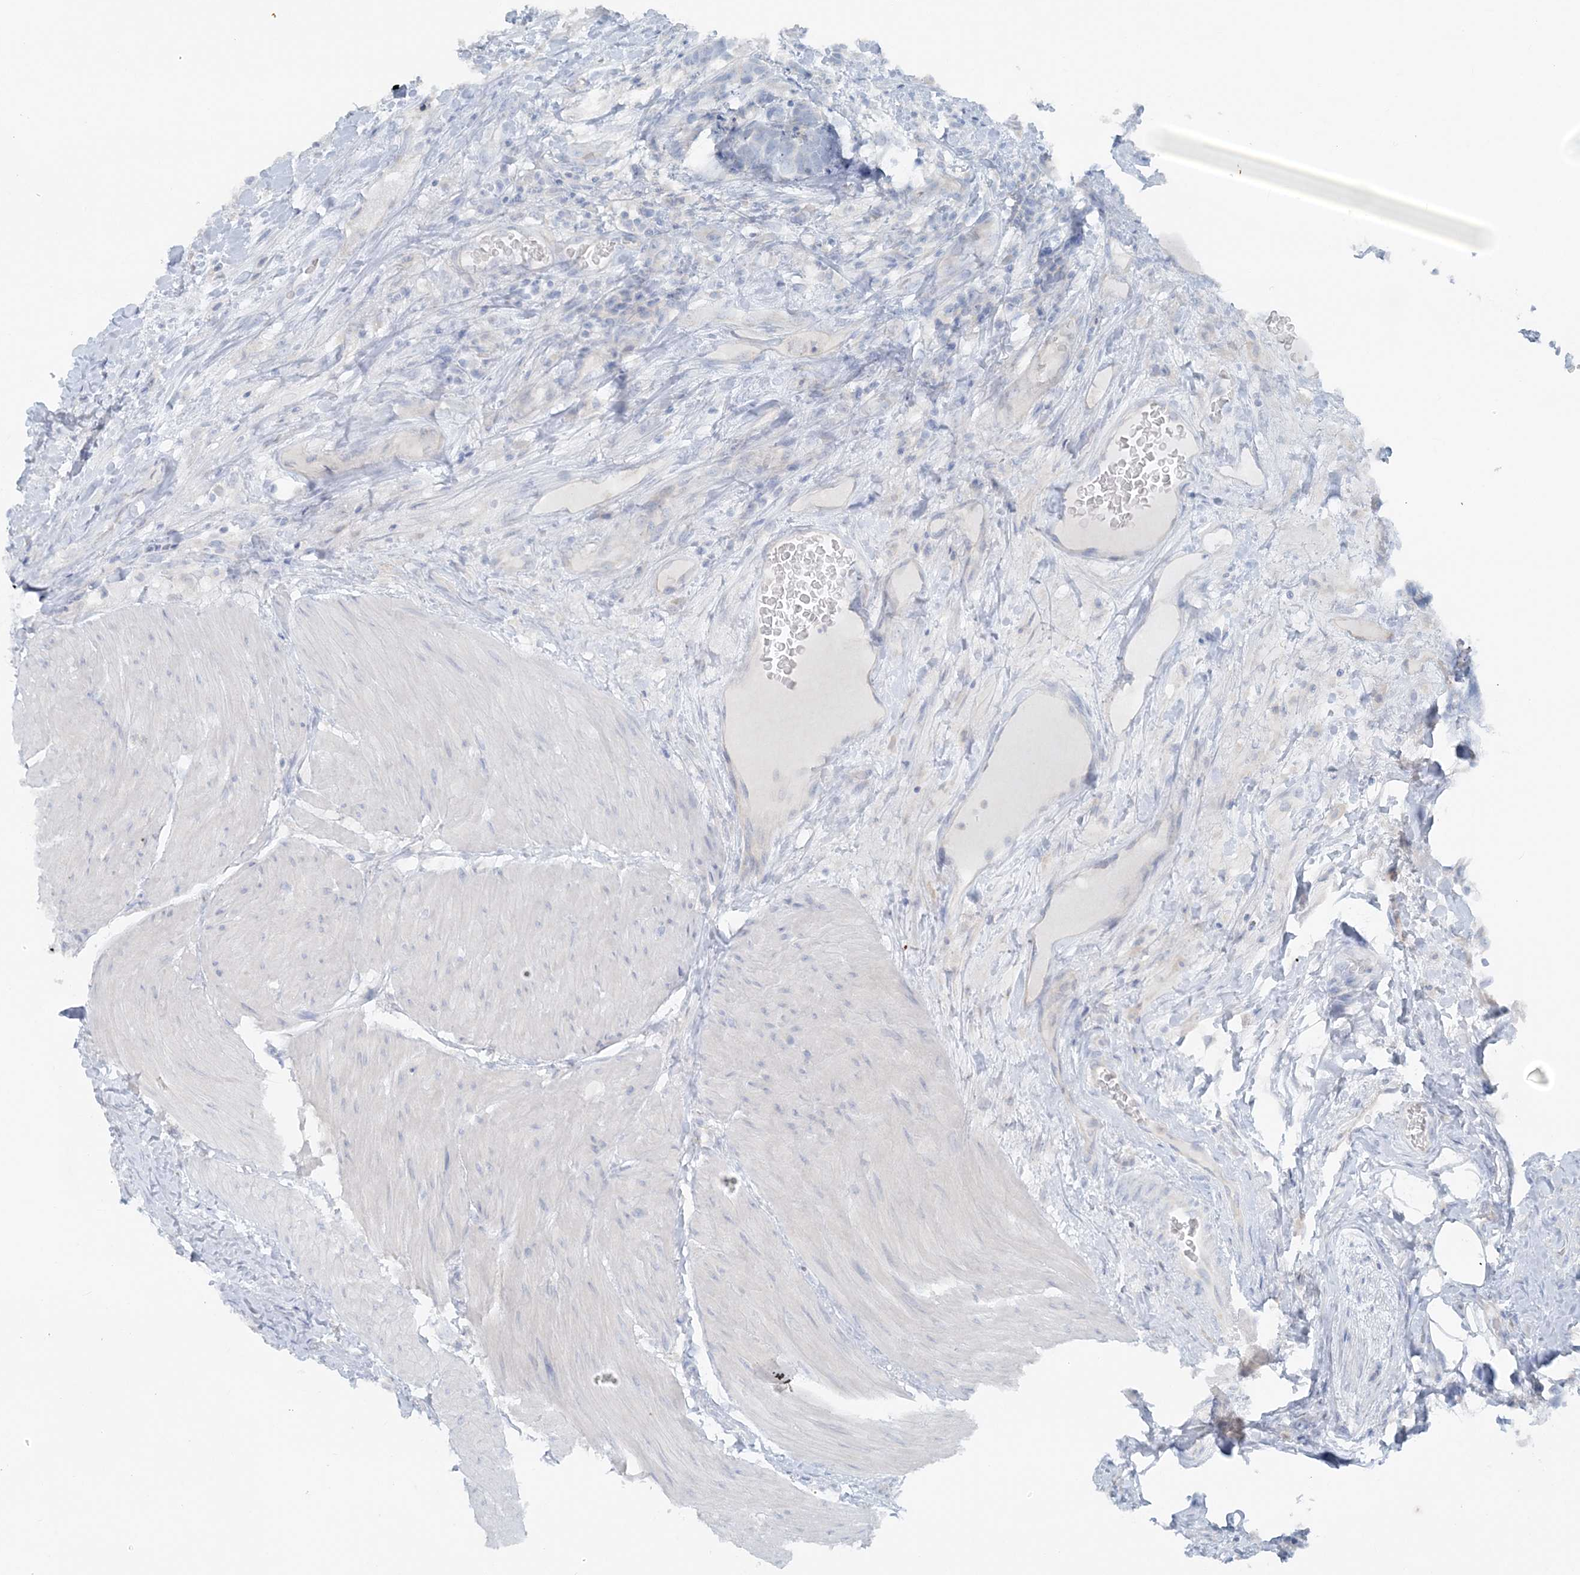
{"staining": {"intensity": "negative", "quantity": "none", "location": "none"}, "tissue": "carcinoid", "cell_type": "Tumor cells", "image_type": "cancer", "snomed": [{"axis": "morphology", "description": "Carcinoma, NOS"}, {"axis": "morphology", "description": "Carcinoid, malignant, NOS"}, {"axis": "topography", "description": "Urinary bladder"}], "caption": "This is a micrograph of immunohistochemistry staining of carcinoid (malignant), which shows no positivity in tumor cells.", "gene": "ATP11A", "patient": {"sex": "male", "age": 57}}